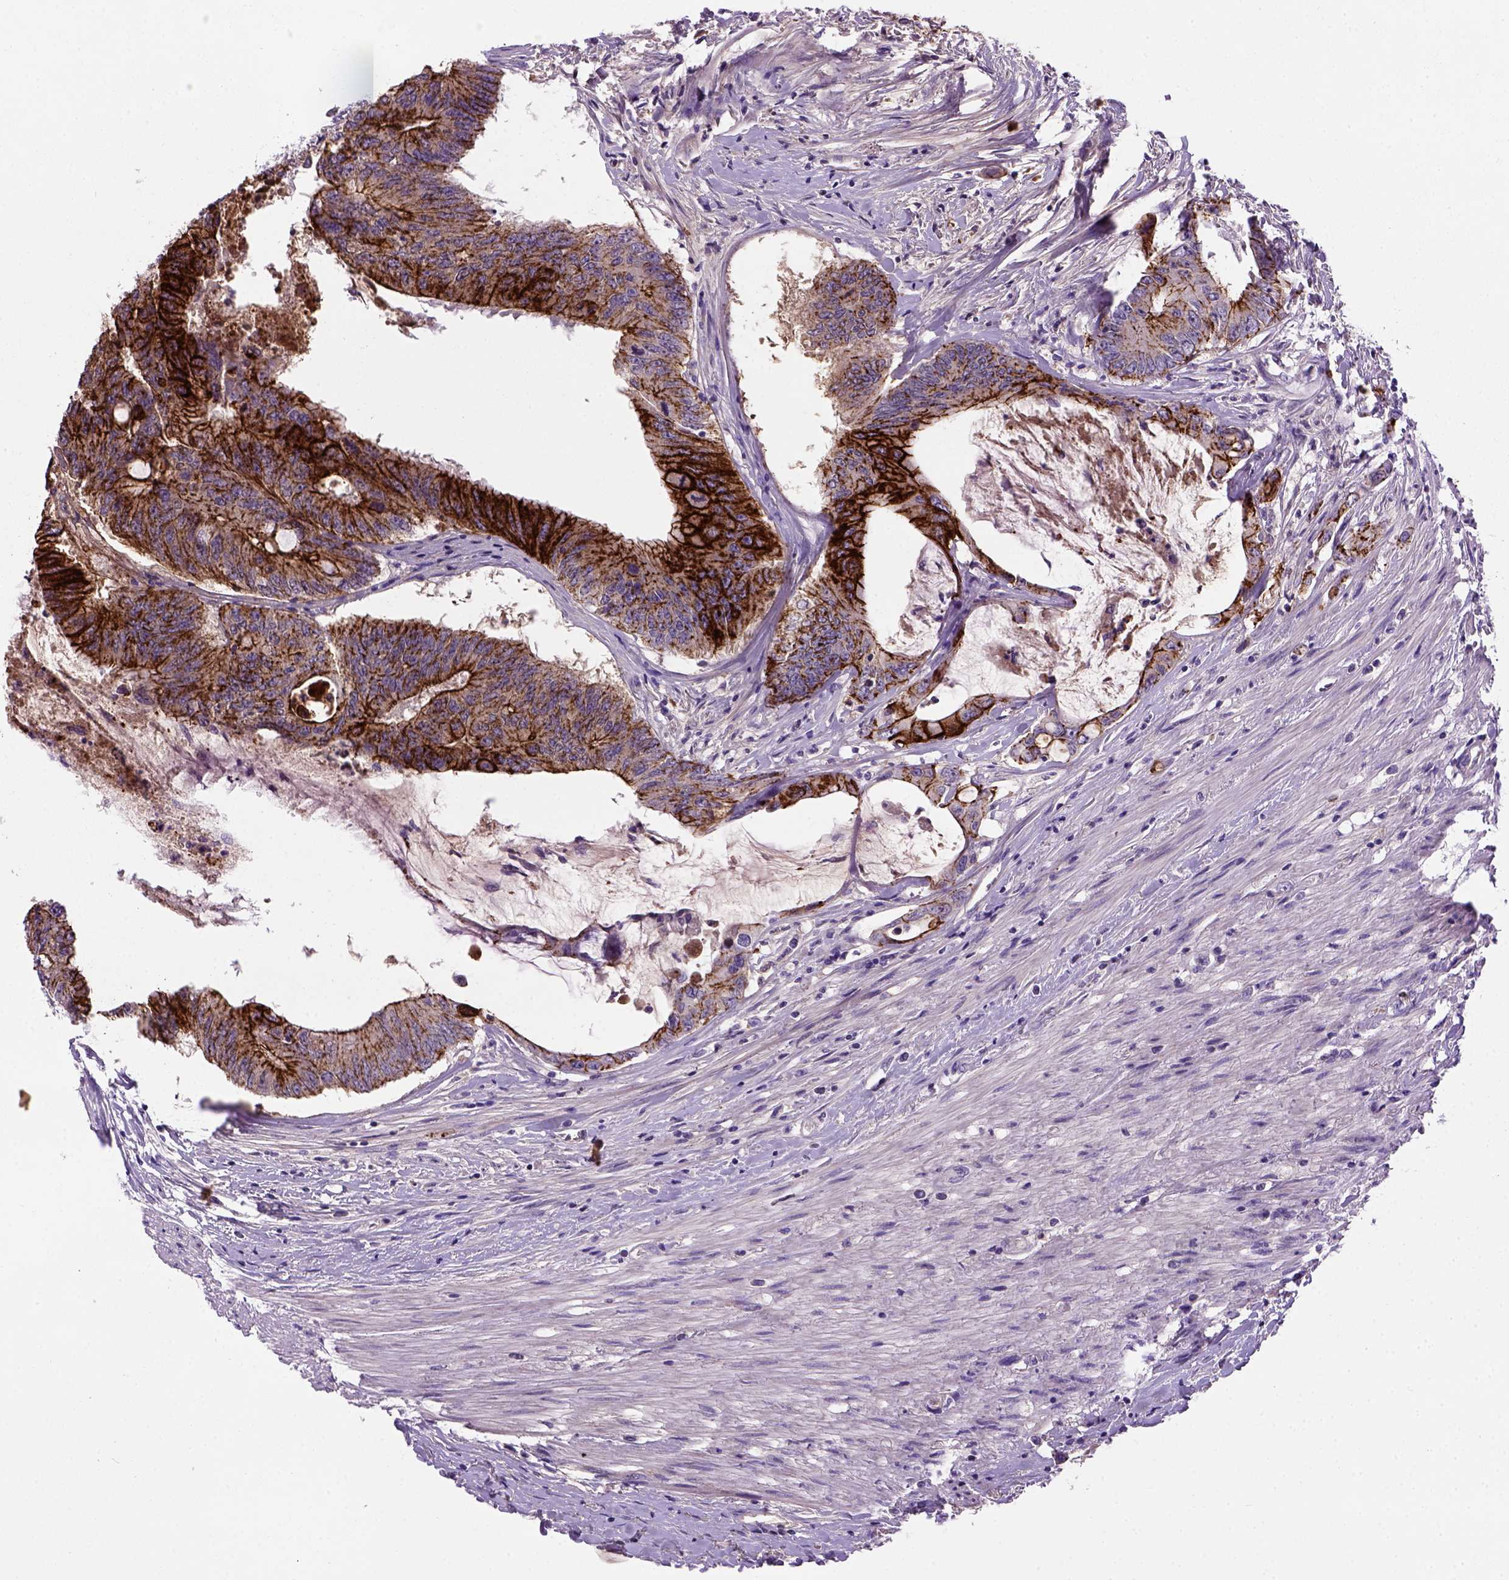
{"staining": {"intensity": "strong", "quantity": ">75%", "location": "cytoplasmic/membranous"}, "tissue": "colorectal cancer", "cell_type": "Tumor cells", "image_type": "cancer", "snomed": [{"axis": "morphology", "description": "Adenocarcinoma, NOS"}, {"axis": "topography", "description": "Rectum"}], "caption": "IHC of human adenocarcinoma (colorectal) exhibits high levels of strong cytoplasmic/membranous positivity in approximately >75% of tumor cells.", "gene": "CDH1", "patient": {"sex": "male", "age": 59}}